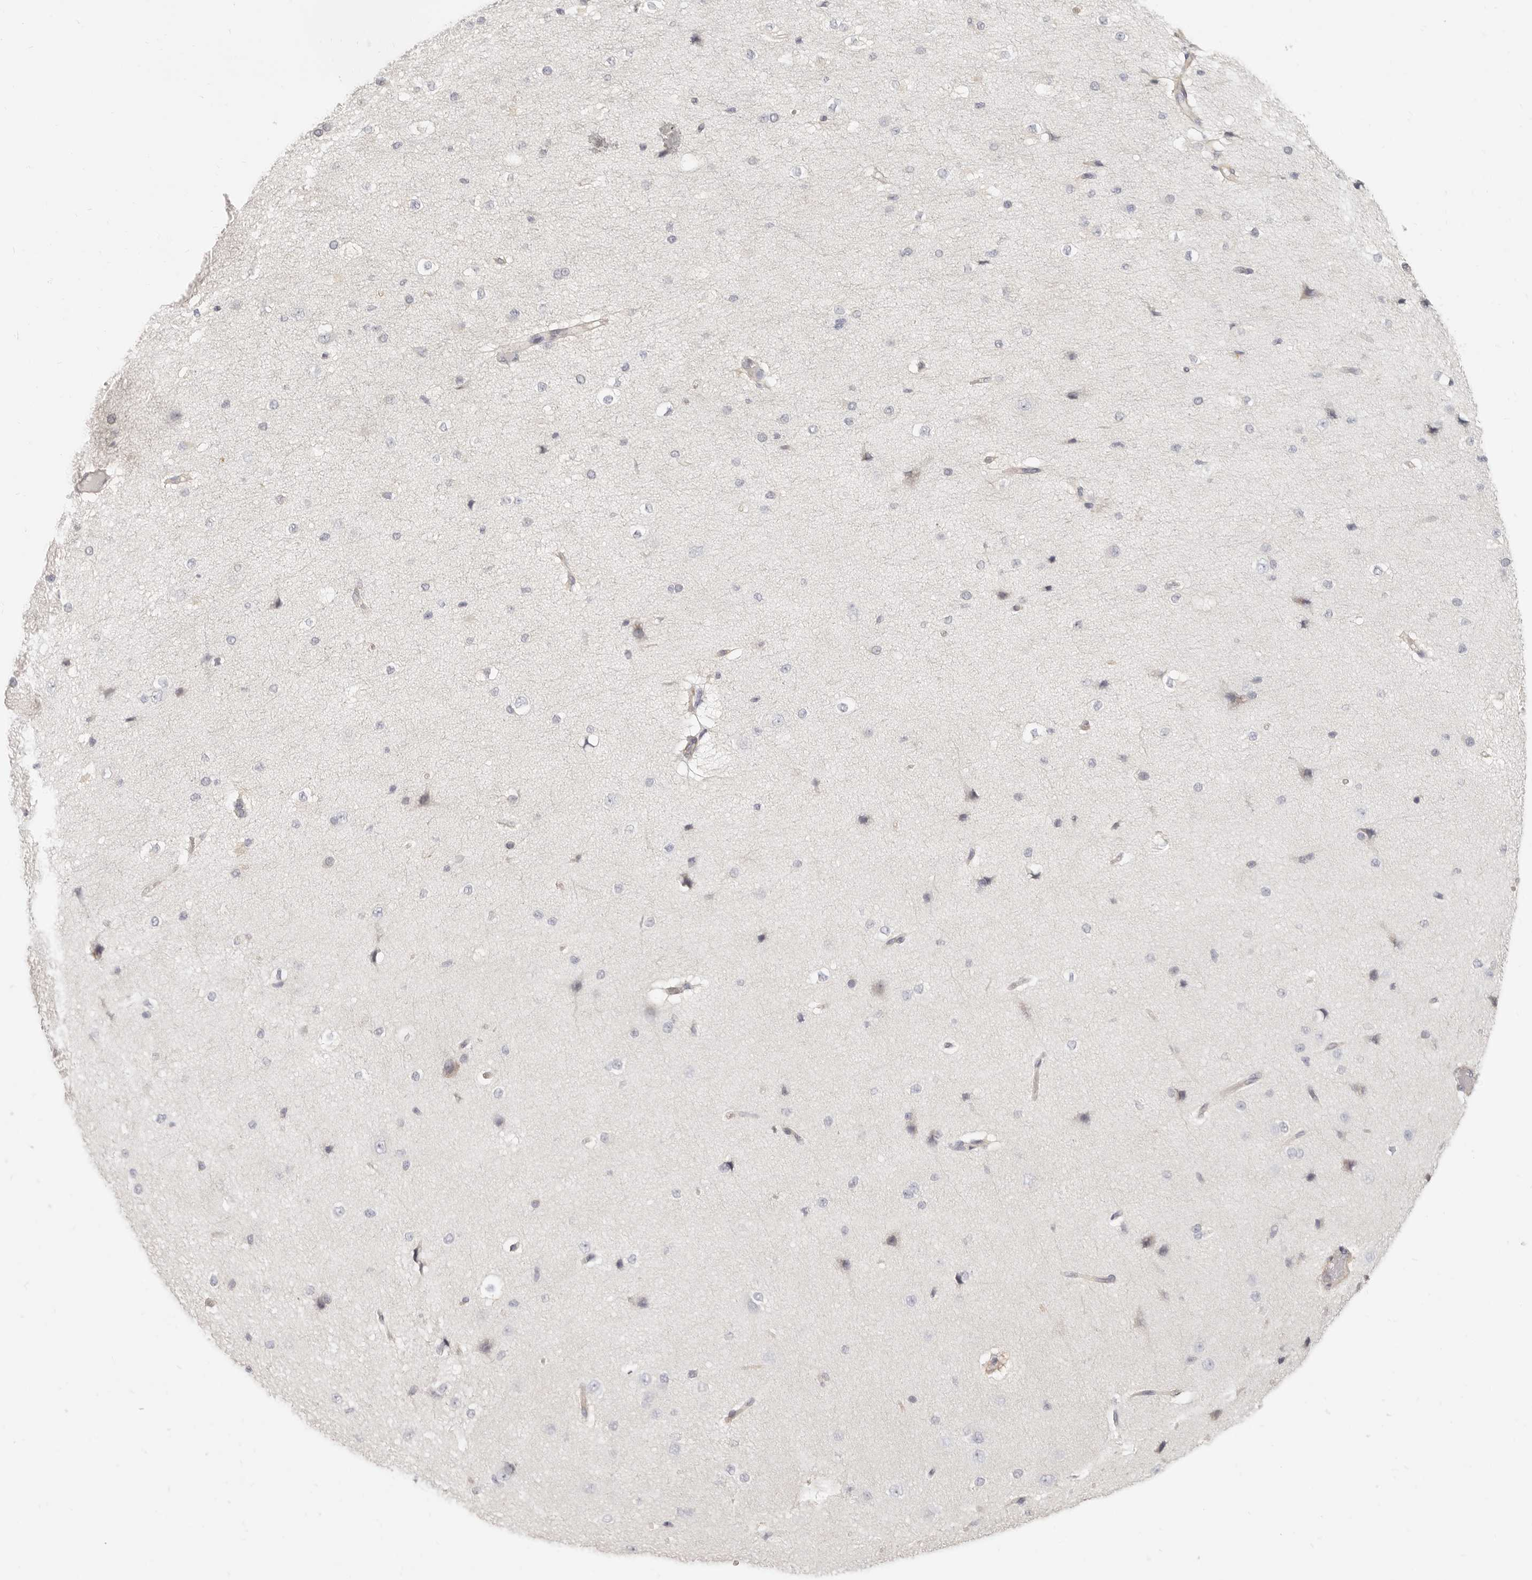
{"staining": {"intensity": "moderate", "quantity": "<25%", "location": "cytoplasmic/membranous"}, "tissue": "cerebral cortex", "cell_type": "Endothelial cells", "image_type": "normal", "snomed": [{"axis": "morphology", "description": "Normal tissue, NOS"}, {"axis": "morphology", "description": "Developmental malformation"}, {"axis": "topography", "description": "Cerebral cortex"}], "caption": "Immunohistochemistry (IHC) of normal human cerebral cortex reveals low levels of moderate cytoplasmic/membranous expression in about <25% of endothelial cells. The staining is performed using DAB brown chromogen to label protein expression. The nuclei are counter-stained blue using hematoxylin.", "gene": "NIBAN1", "patient": {"sex": "female", "age": 30}}